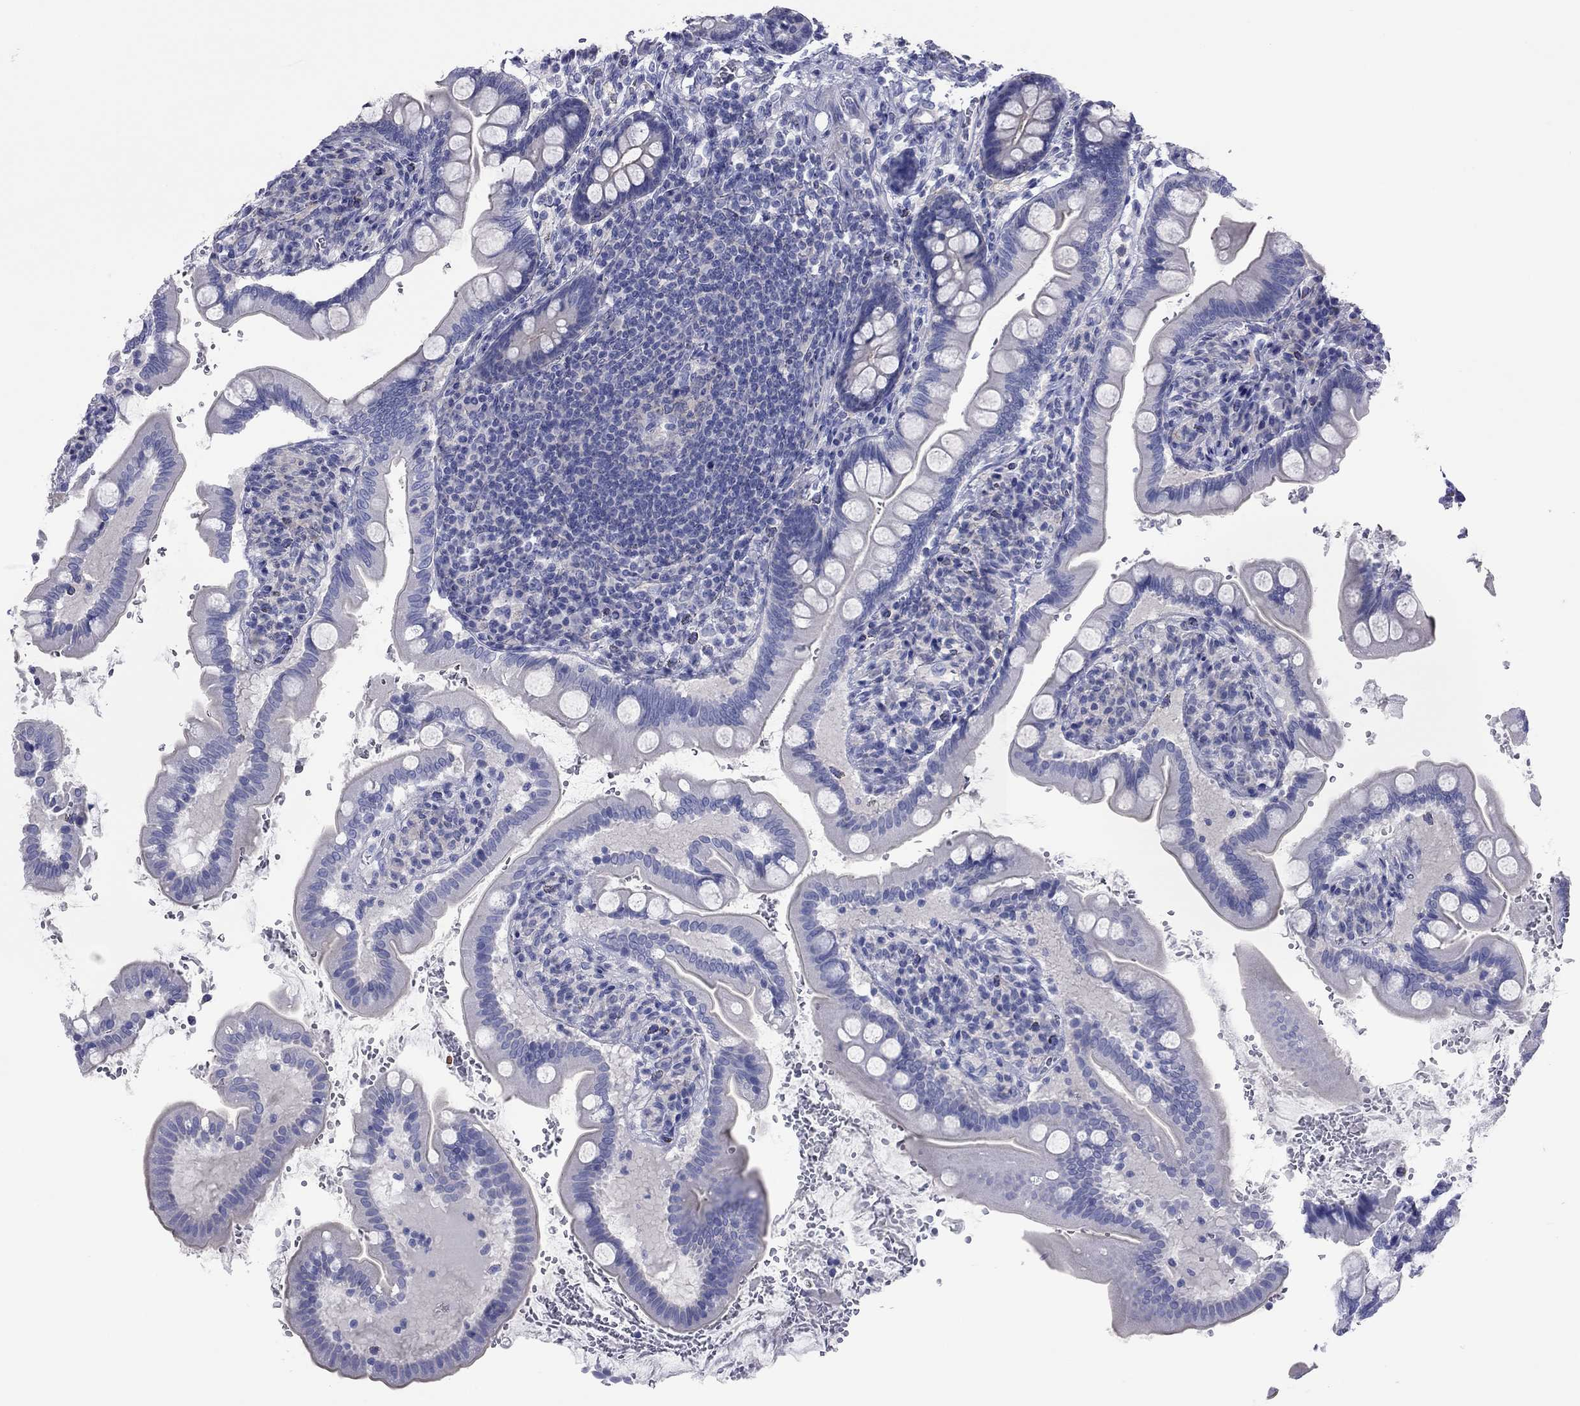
{"staining": {"intensity": "negative", "quantity": "none", "location": "none"}, "tissue": "small intestine", "cell_type": "Glandular cells", "image_type": "normal", "snomed": [{"axis": "morphology", "description": "Normal tissue, NOS"}, {"axis": "topography", "description": "Small intestine"}], "caption": "Glandular cells show no significant positivity in unremarkable small intestine.", "gene": "ACTL7B", "patient": {"sex": "female", "age": 56}}